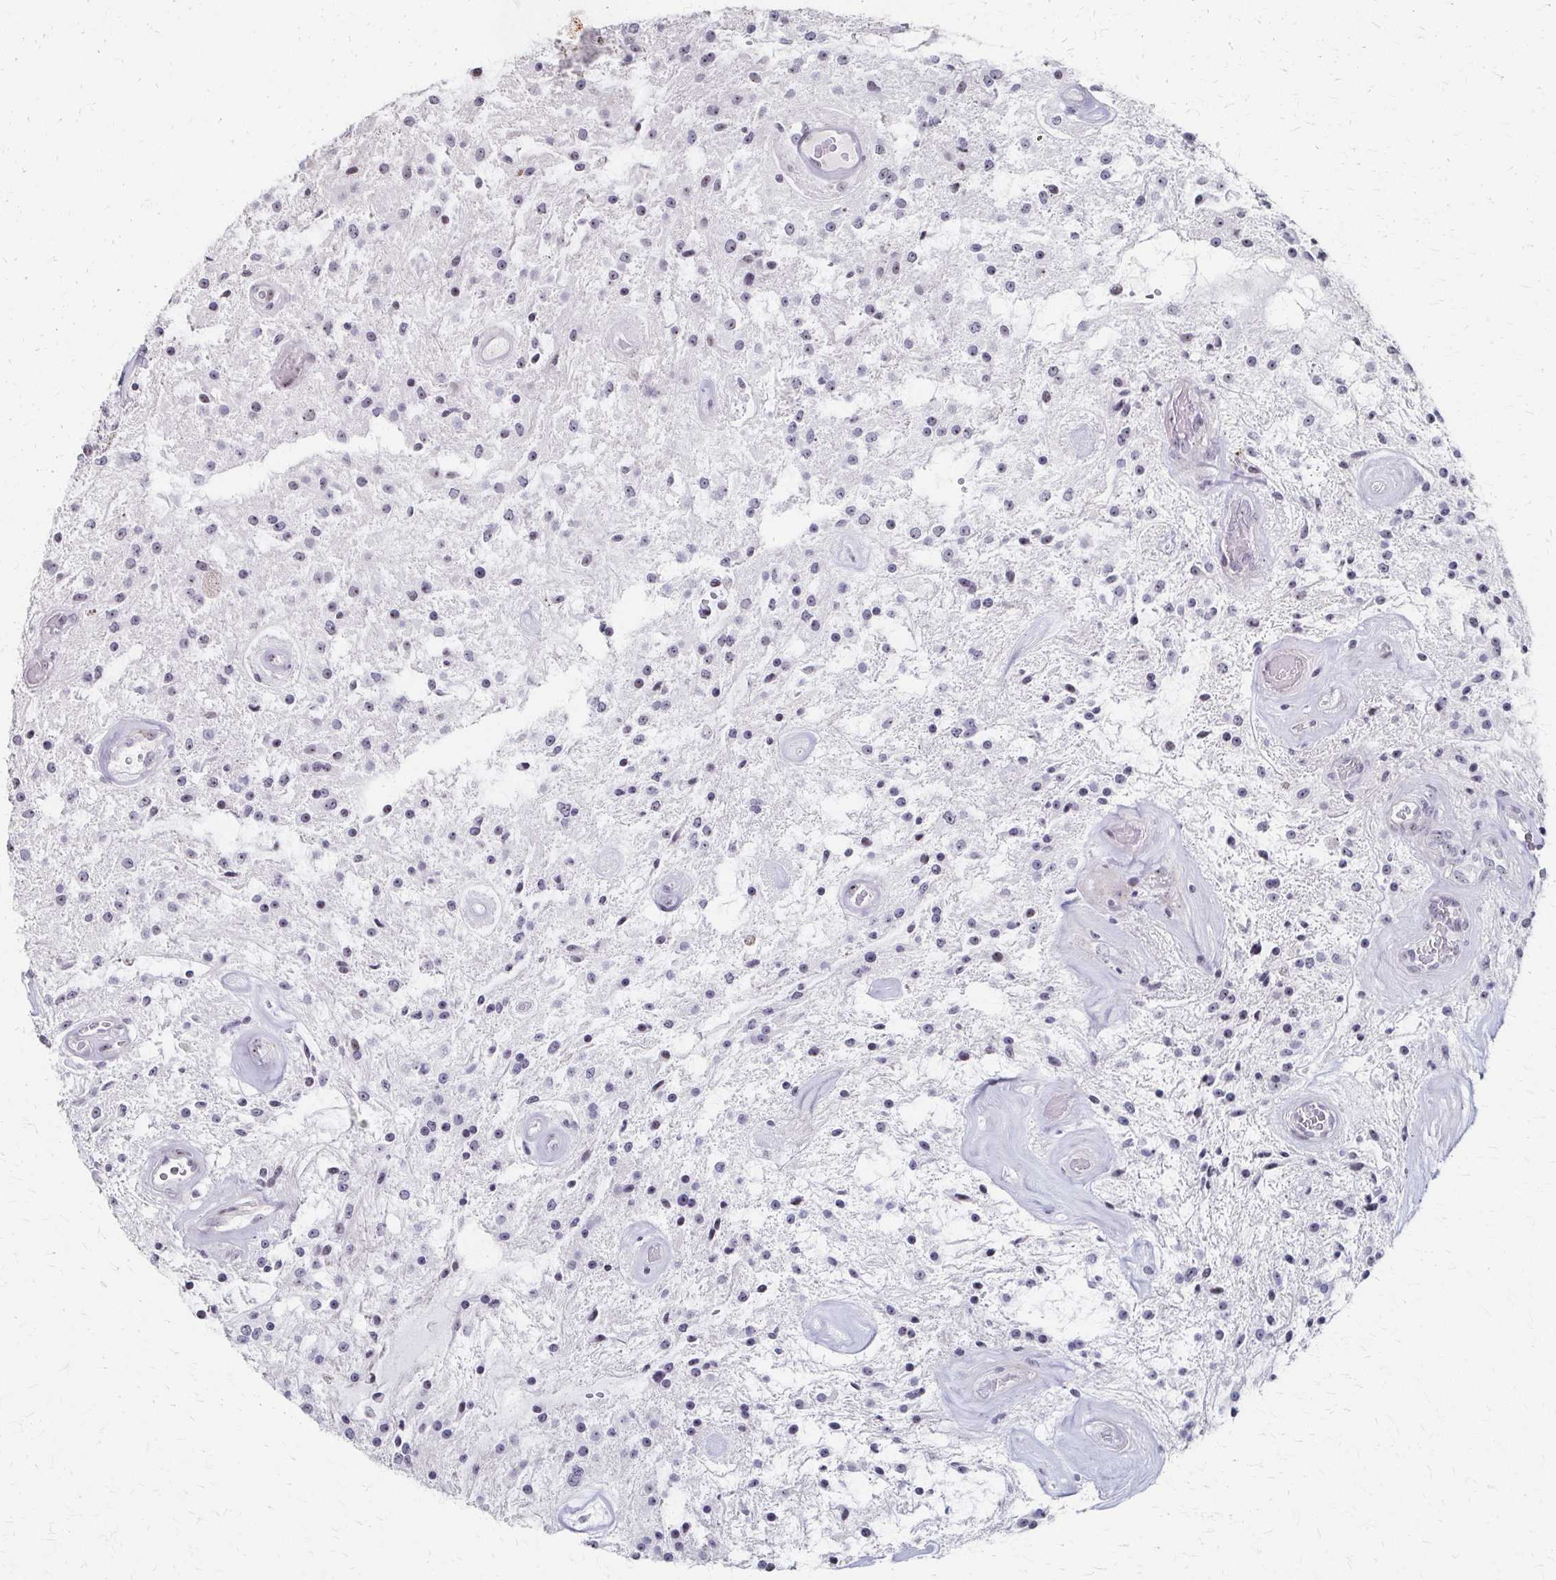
{"staining": {"intensity": "negative", "quantity": "none", "location": "none"}, "tissue": "glioma", "cell_type": "Tumor cells", "image_type": "cancer", "snomed": [{"axis": "morphology", "description": "Glioma, malignant, Low grade"}, {"axis": "topography", "description": "Cerebellum"}], "caption": "Malignant glioma (low-grade) was stained to show a protein in brown. There is no significant positivity in tumor cells.", "gene": "PES1", "patient": {"sex": "female", "age": 14}}